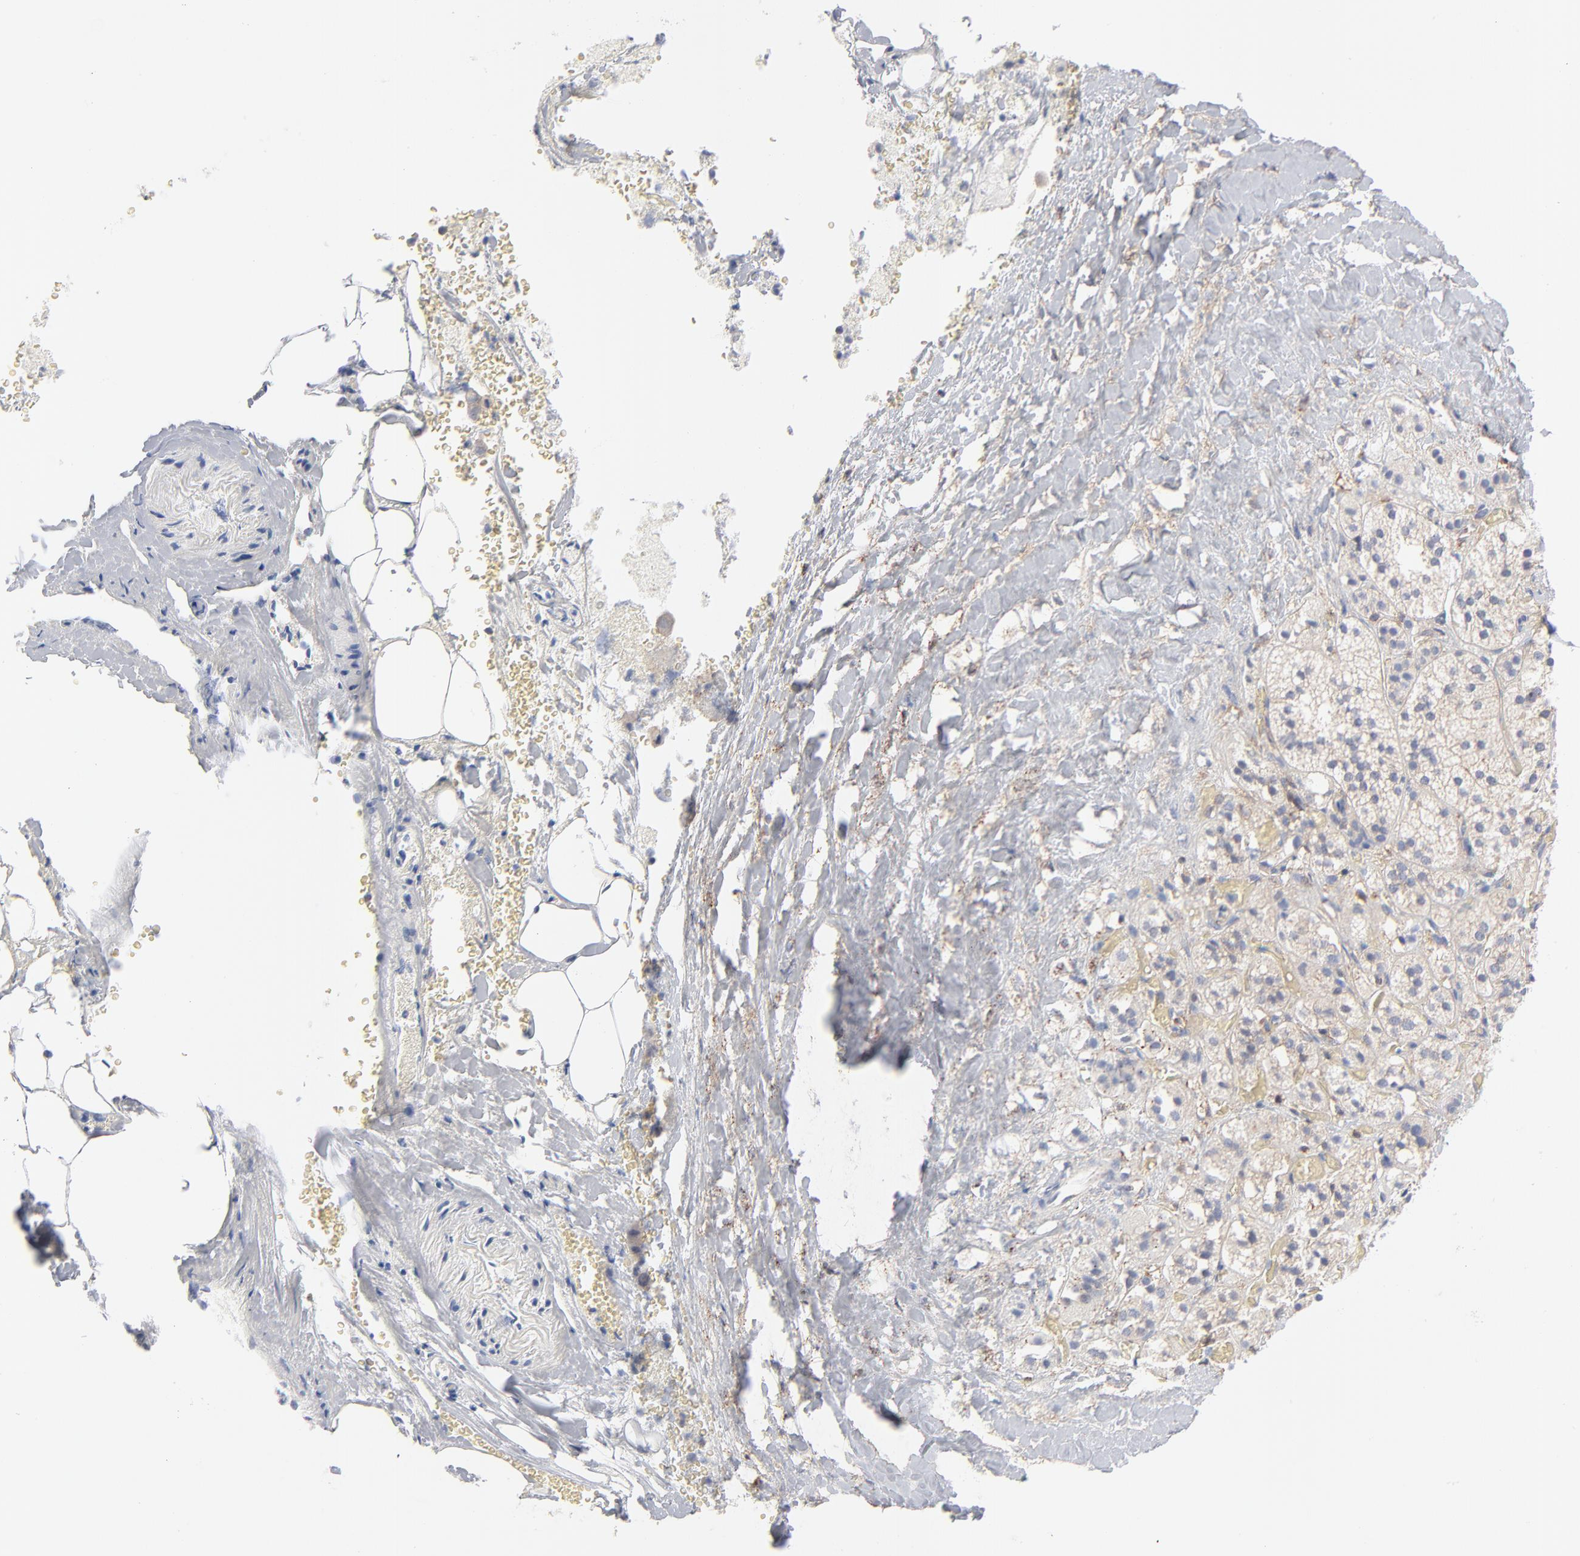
{"staining": {"intensity": "negative", "quantity": "none", "location": "none"}, "tissue": "adrenal gland", "cell_type": "Glandular cells", "image_type": "normal", "snomed": [{"axis": "morphology", "description": "Normal tissue, NOS"}, {"axis": "topography", "description": "Adrenal gland"}], "caption": "Photomicrograph shows no significant protein expression in glandular cells of unremarkable adrenal gland. Nuclei are stained in blue.", "gene": "SEPTIN11", "patient": {"sex": "female", "age": 71}}